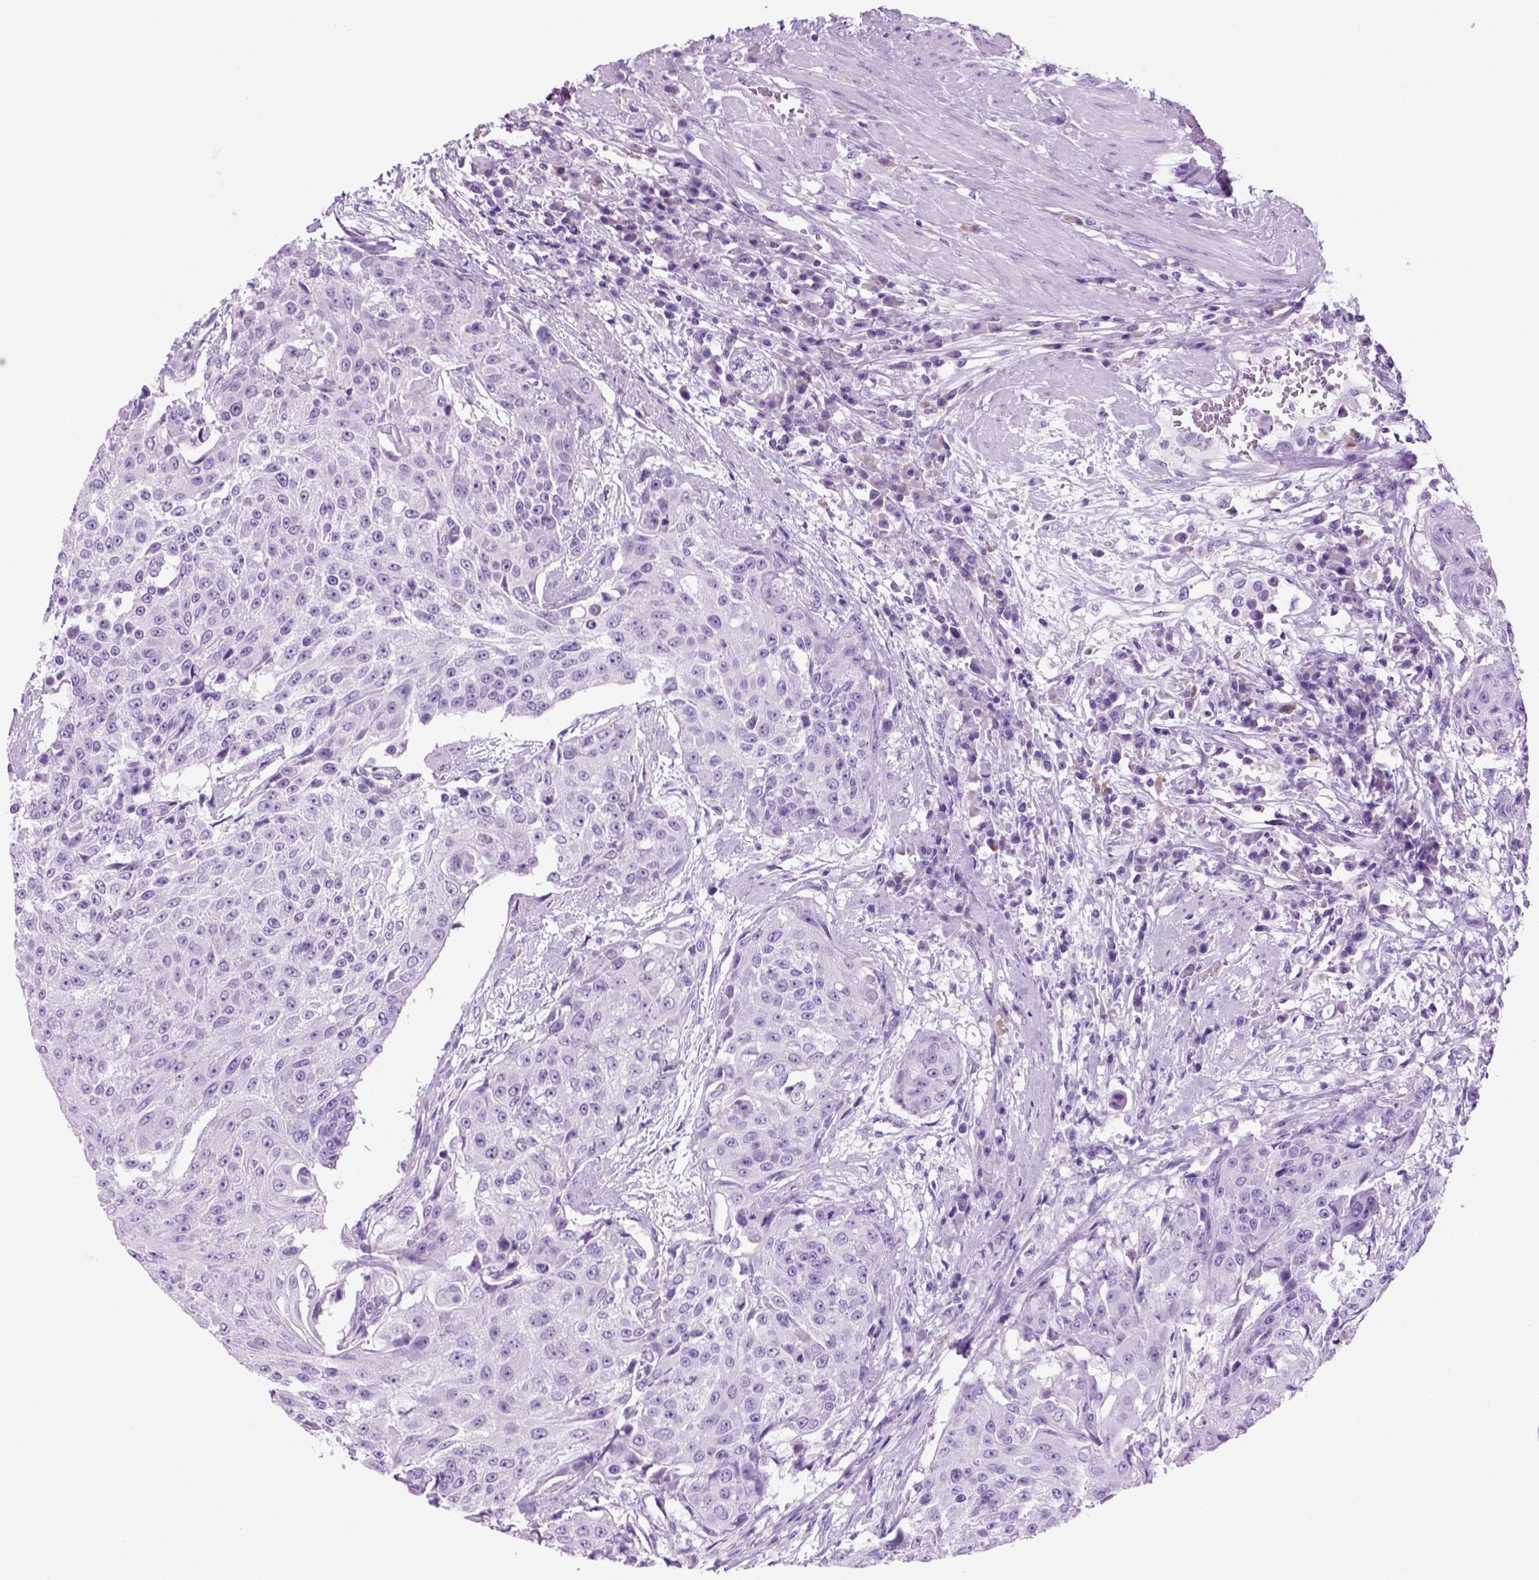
{"staining": {"intensity": "negative", "quantity": "none", "location": "none"}, "tissue": "urothelial cancer", "cell_type": "Tumor cells", "image_type": "cancer", "snomed": [{"axis": "morphology", "description": "Urothelial carcinoma, High grade"}, {"axis": "topography", "description": "Urinary bladder"}], "caption": "Urothelial carcinoma (high-grade) was stained to show a protein in brown. There is no significant staining in tumor cells.", "gene": "HHIPL2", "patient": {"sex": "female", "age": 63}}